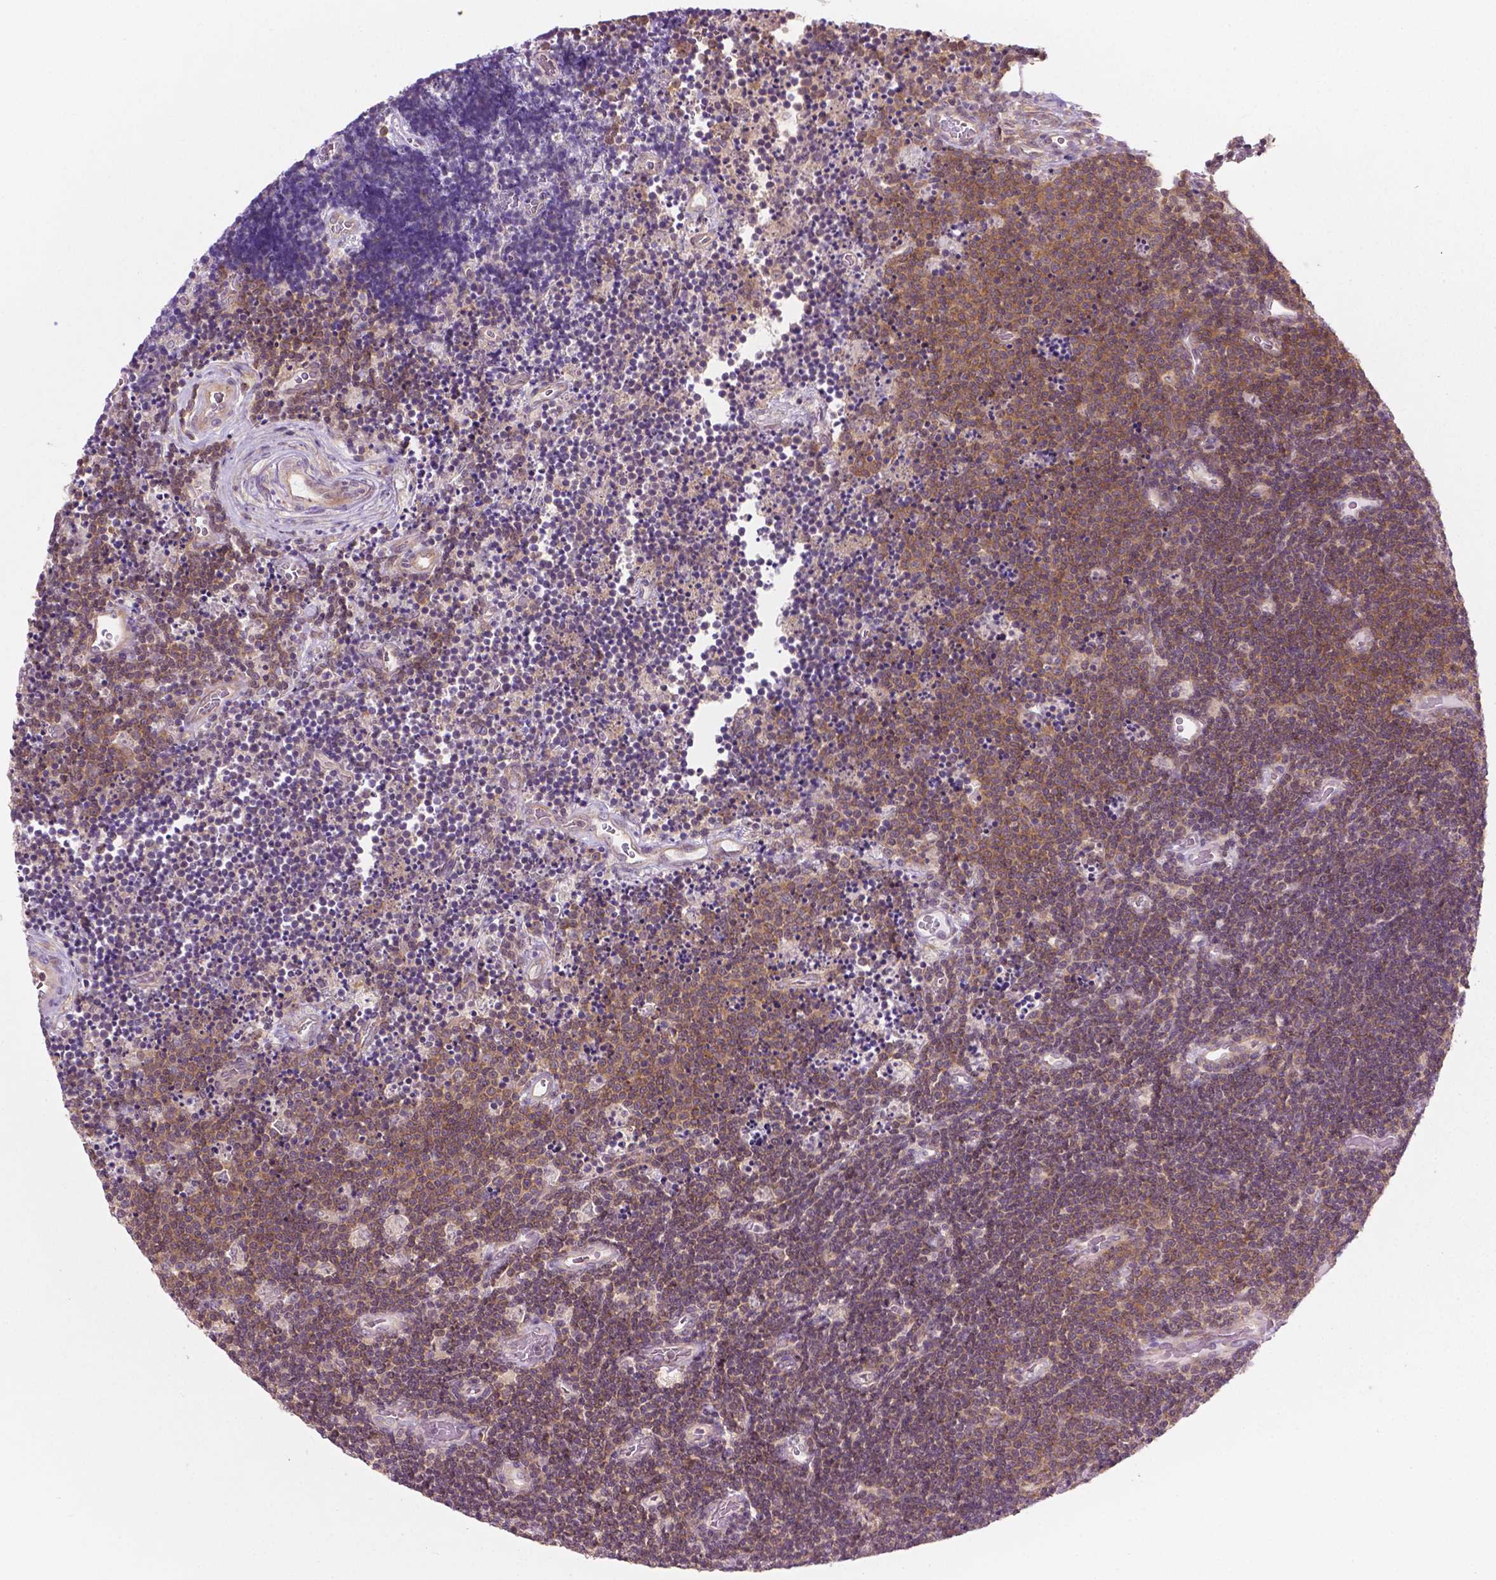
{"staining": {"intensity": "moderate", "quantity": "25%-75%", "location": "cytoplasmic/membranous"}, "tissue": "lymphoma", "cell_type": "Tumor cells", "image_type": "cancer", "snomed": [{"axis": "morphology", "description": "Malignant lymphoma, non-Hodgkin's type, Low grade"}, {"axis": "topography", "description": "Brain"}], "caption": "This histopathology image demonstrates immunohistochemistry staining of lymphoma, with medium moderate cytoplasmic/membranous expression in approximately 25%-75% of tumor cells.", "gene": "MZT1", "patient": {"sex": "female", "age": 66}}